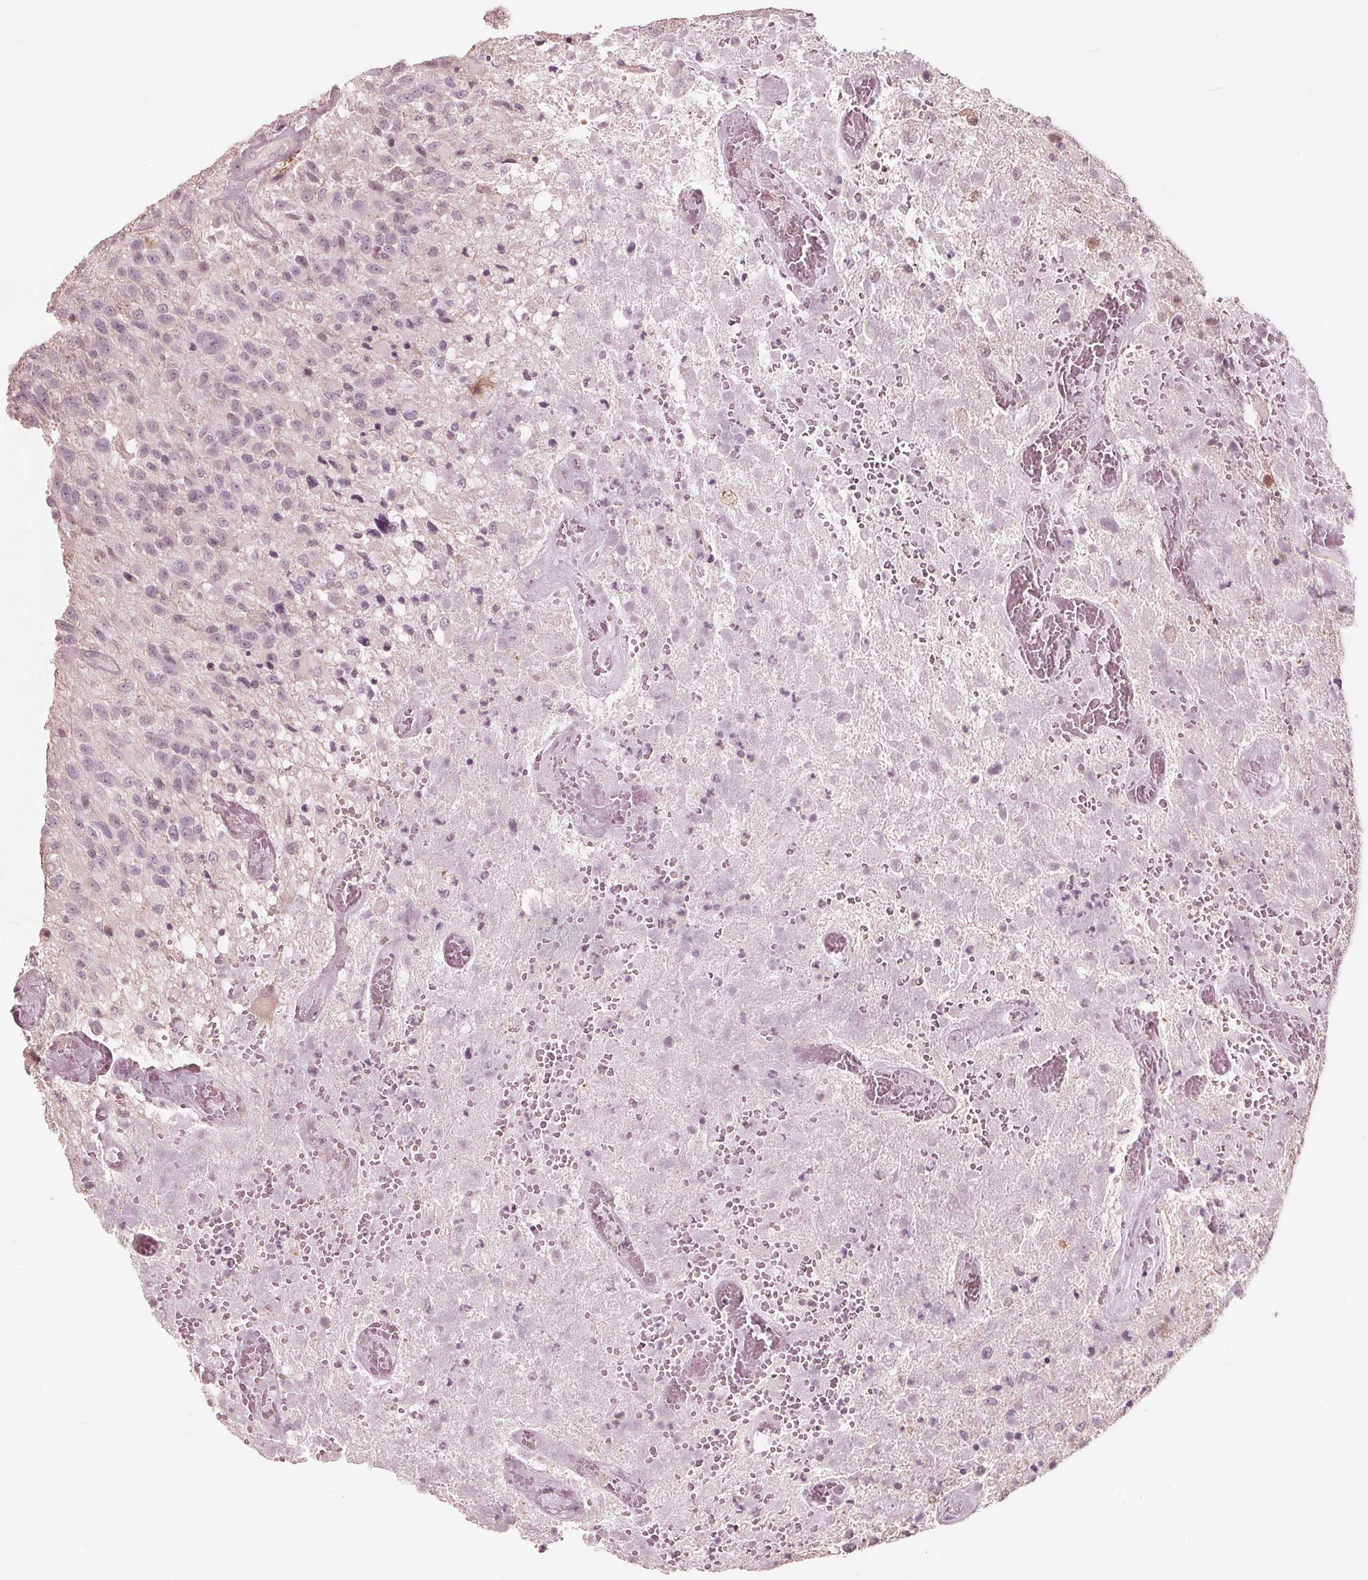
{"staining": {"intensity": "weak", "quantity": "<25%", "location": "nuclear"}, "tissue": "glioma", "cell_type": "Tumor cells", "image_type": "cancer", "snomed": [{"axis": "morphology", "description": "Glioma, malignant, Low grade"}, {"axis": "topography", "description": "Brain"}], "caption": "Human glioma stained for a protein using immunohistochemistry (IHC) displays no expression in tumor cells.", "gene": "ING3", "patient": {"sex": "male", "age": 66}}